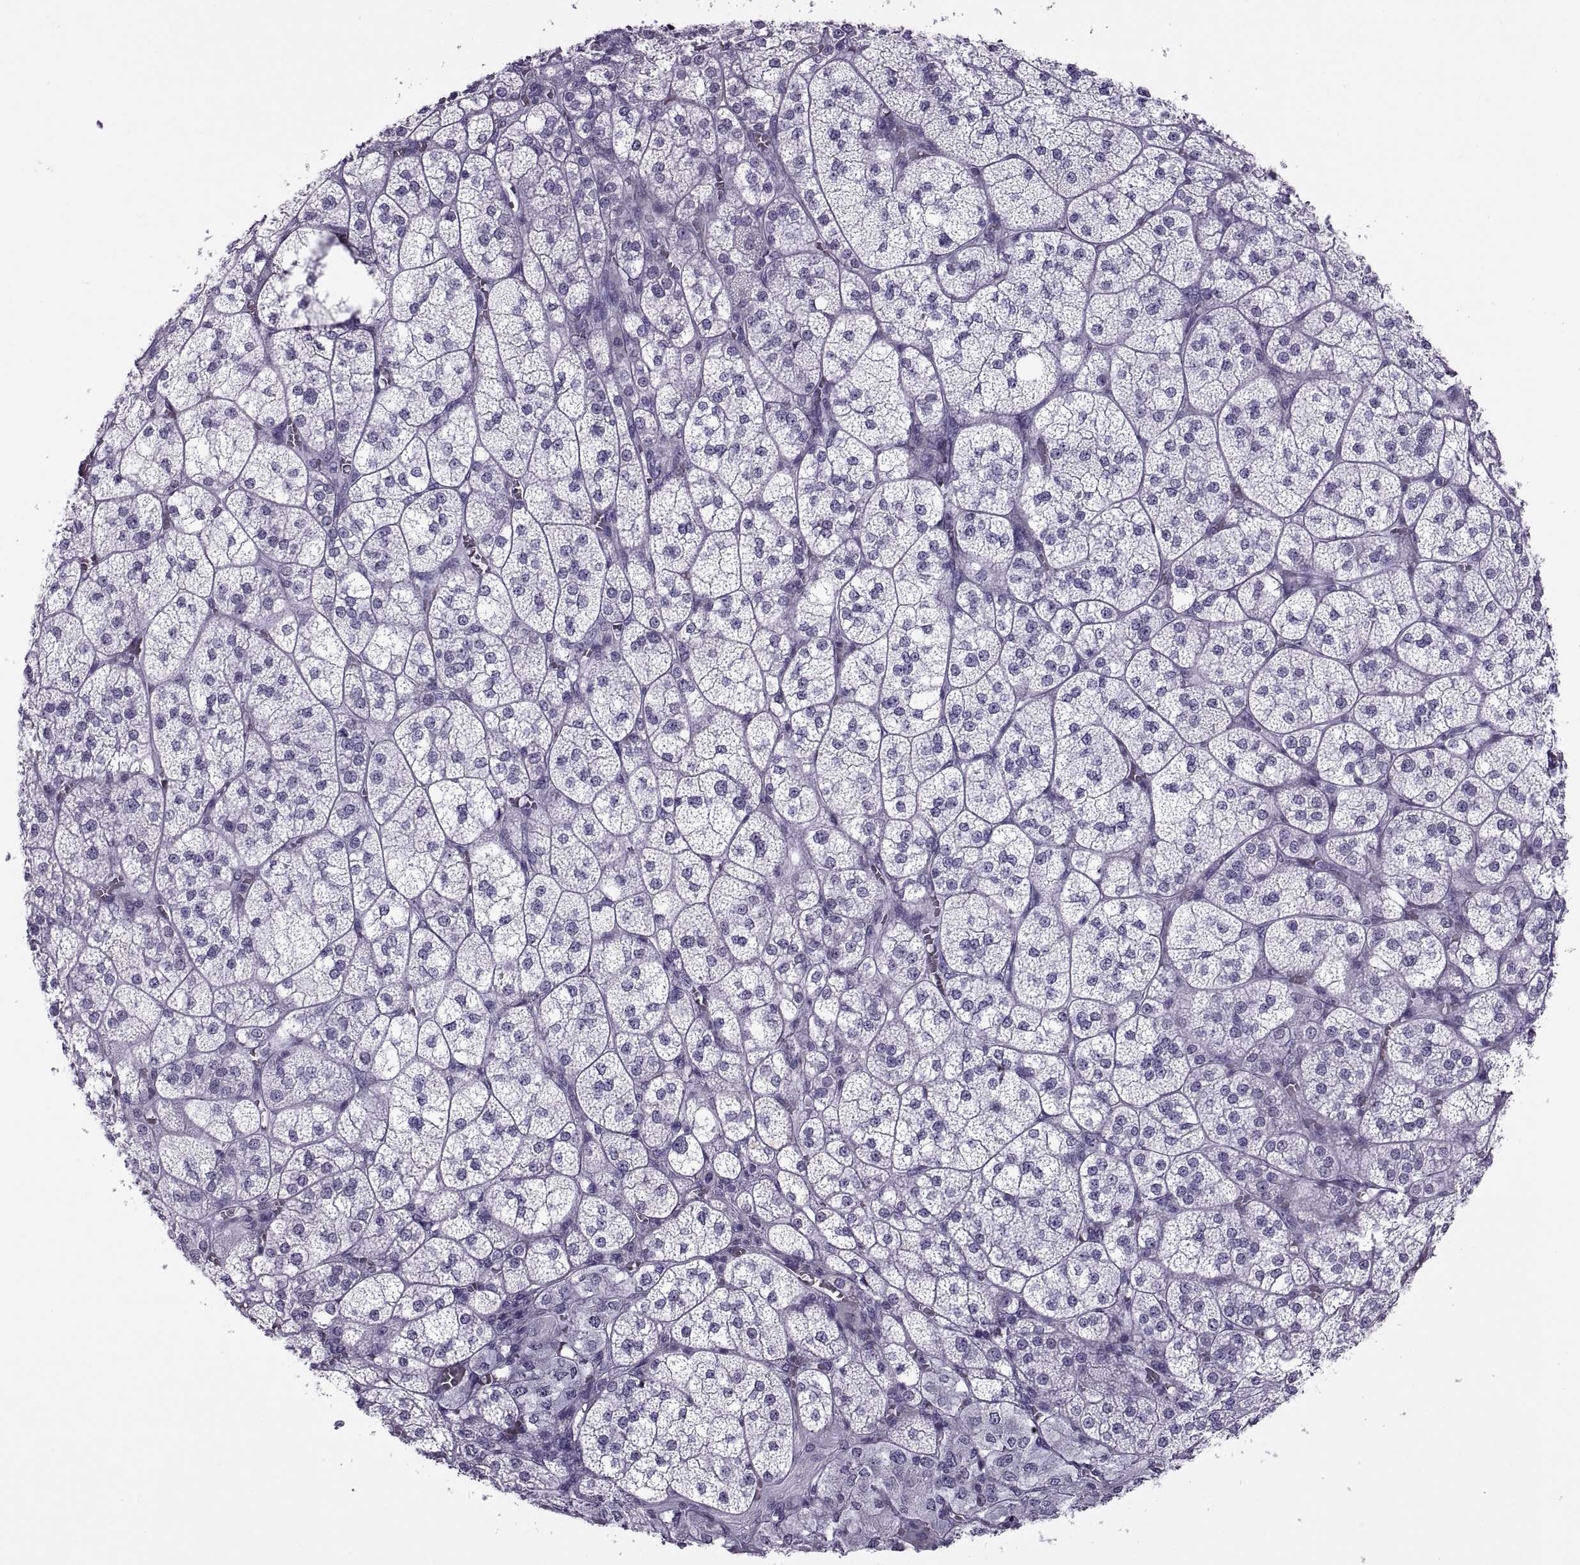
{"staining": {"intensity": "negative", "quantity": "none", "location": "none"}, "tissue": "adrenal gland", "cell_type": "Glandular cells", "image_type": "normal", "snomed": [{"axis": "morphology", "description": "Normal tissue, NOS"}, {"axis": "topography", "description": "Adrenal gland"}], "caption": "Adrenal gland stained for a protein using immunohistochemistry (IHC) reveals no positivity glandular cells.", "gene": "RLBP1", "patient": {"sex": "female", "age": 60}}